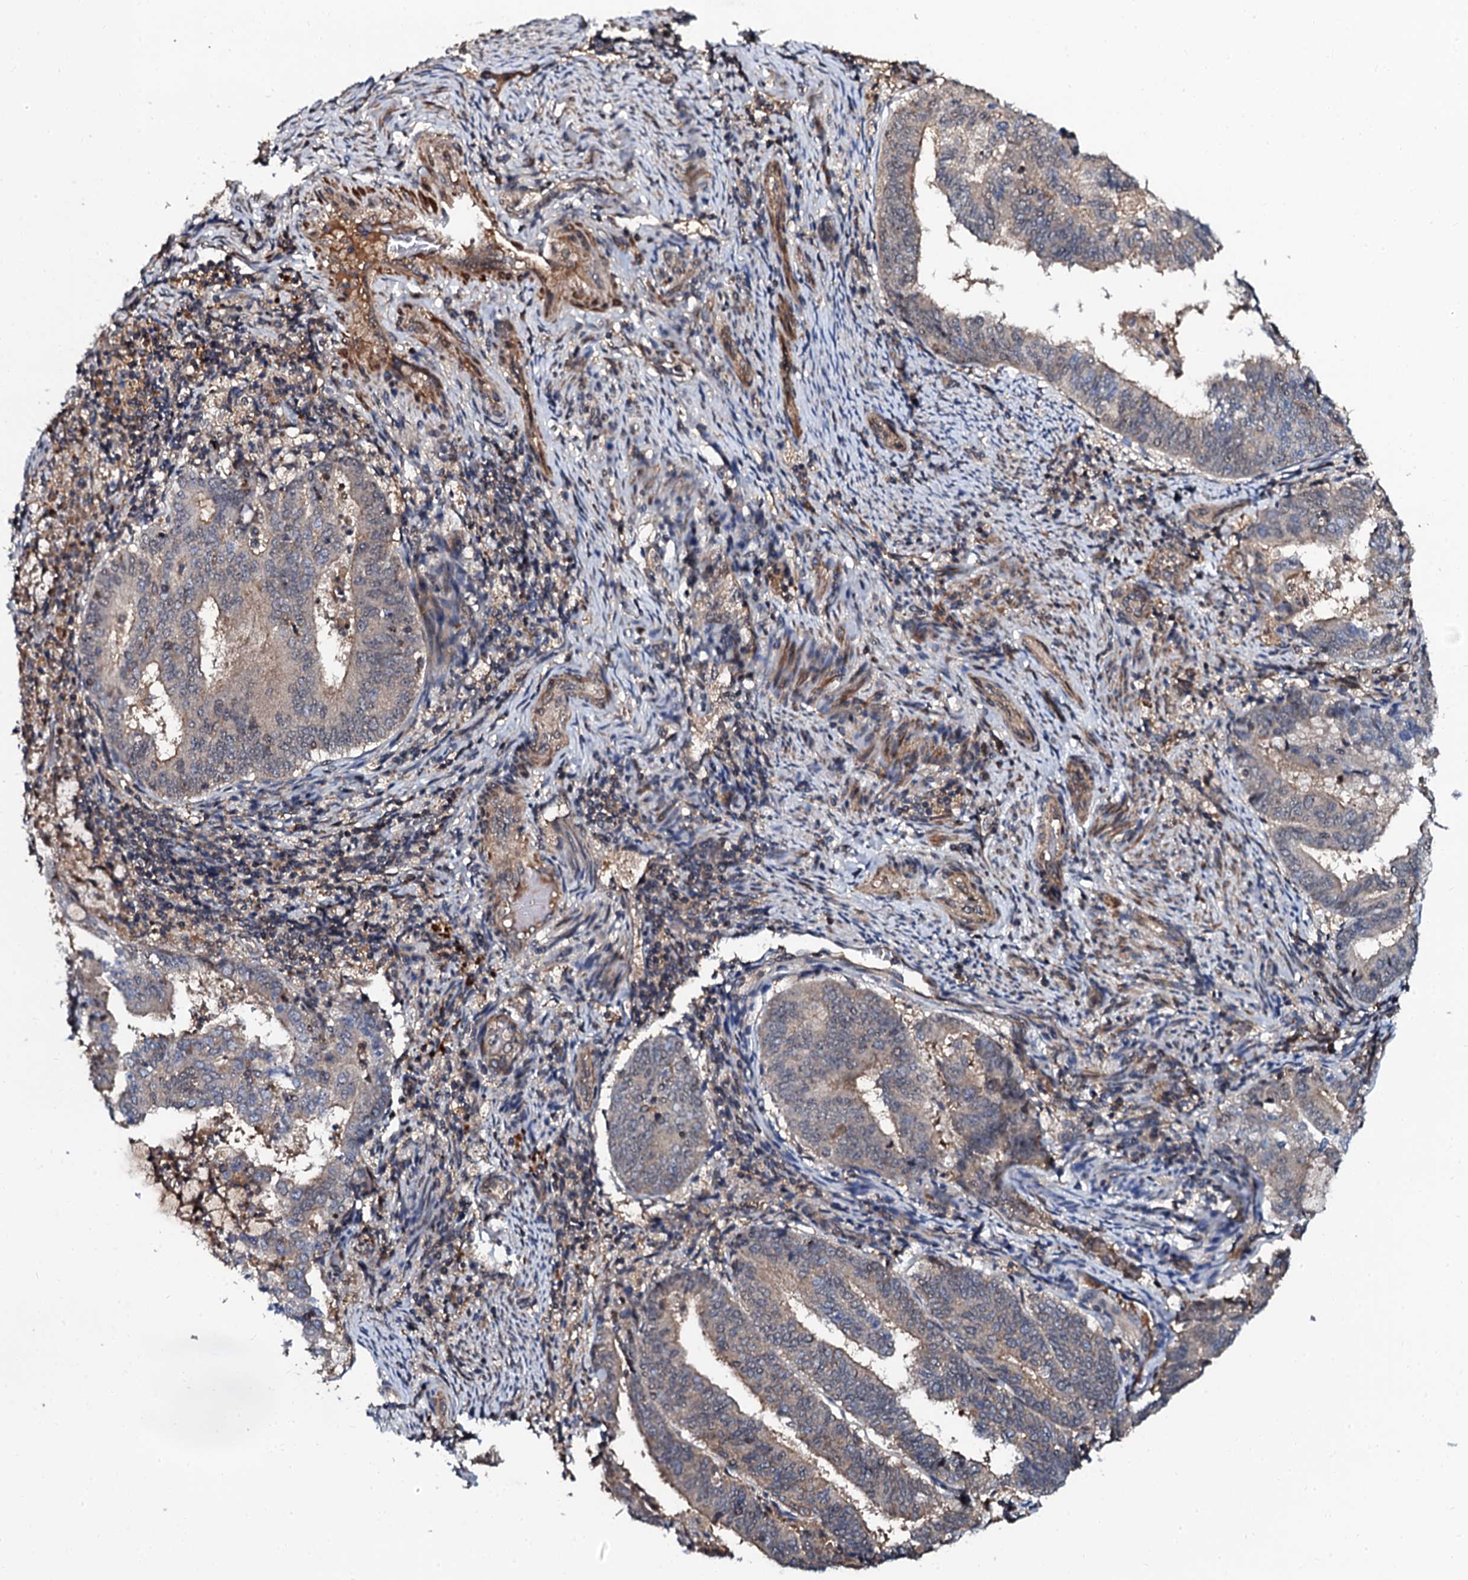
{"staining": {"intensity": "negative", "quantity": "none", "location": "none"}, "tissue": "endometrial cancer", "cell_type": "Tumor cells", "image_type": "cancer", "snomed": [{"axis": "morphology", "description": "Adenocarcinoma, NOS"}, {"axis": "topography", "description": "Endometrium"}], "caption": "DAB (3,3'-diaminobenzidine) immunohistochemical staining of human adenocarcinoma (endometrial) exhibits no significant staining in tumor cells. Brightfield microscopy of immunohistochemistry (IHC) stained with DAB (brown) and hematoxylin (blue), captured at high magnification.", "gene": "N4BP1", "patient": {"sex": "female", "age": 80}}